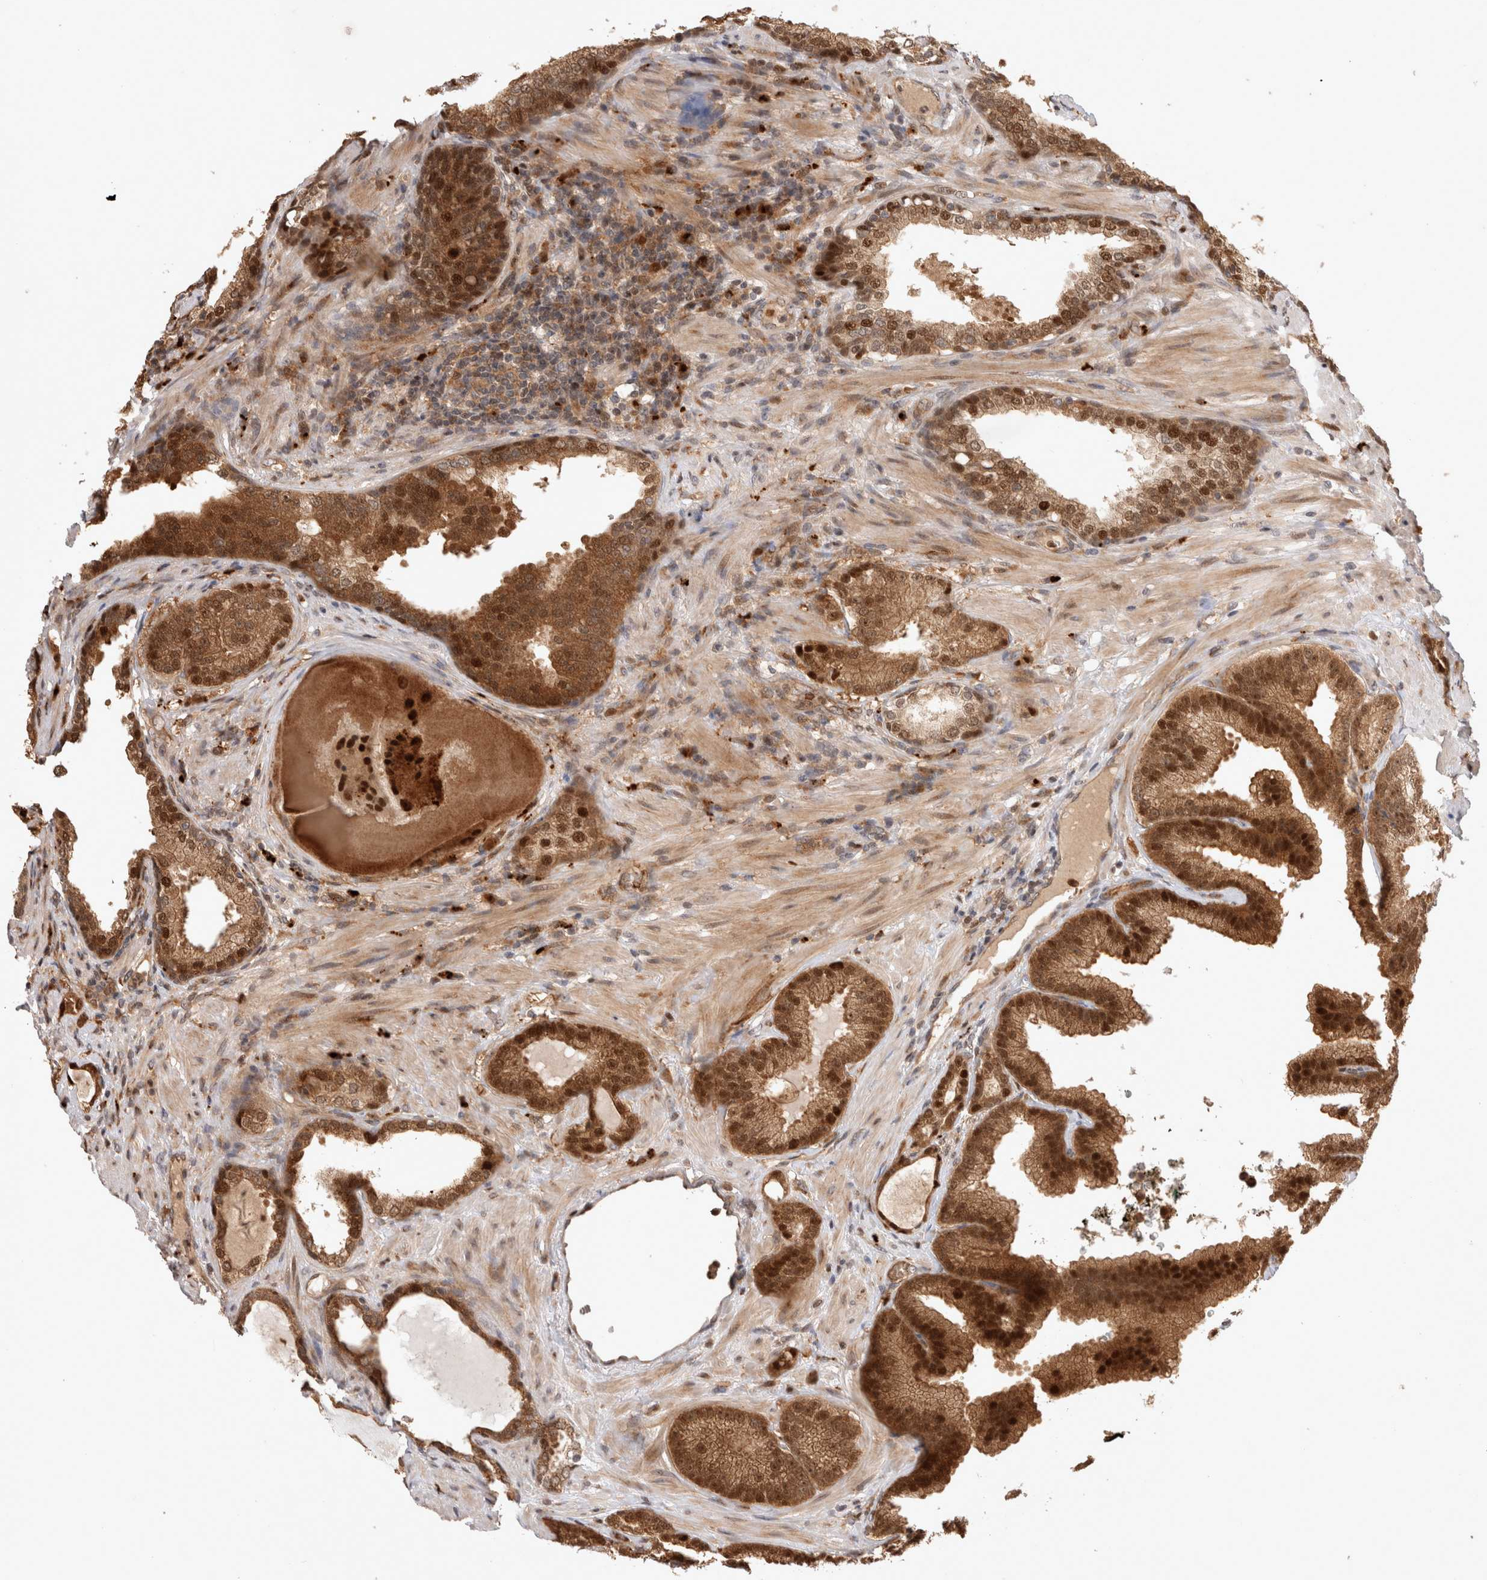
{"staining": {"intensity": "strong", "quantity": ">75%", "location": "cytoplasmic/membranous,nuclear"}, "tissue": "prostate cancer", "cell_type": "Tumor cells", "image_type": "cancer", "snomed": [{"axis": "morphology", "description": "Adenocarcinoma, High grade"}, {"axis": "topography", "description": "Prostate"}], "caption": "Tumor cells display high levels of strong cytoplasmic/membranous and nuclear staining in approximately >75% of cells in prostate high-grade adenocarcinoma.", "gene": "OTUD6B", "patient": {"sex": "male", "age": 61}}